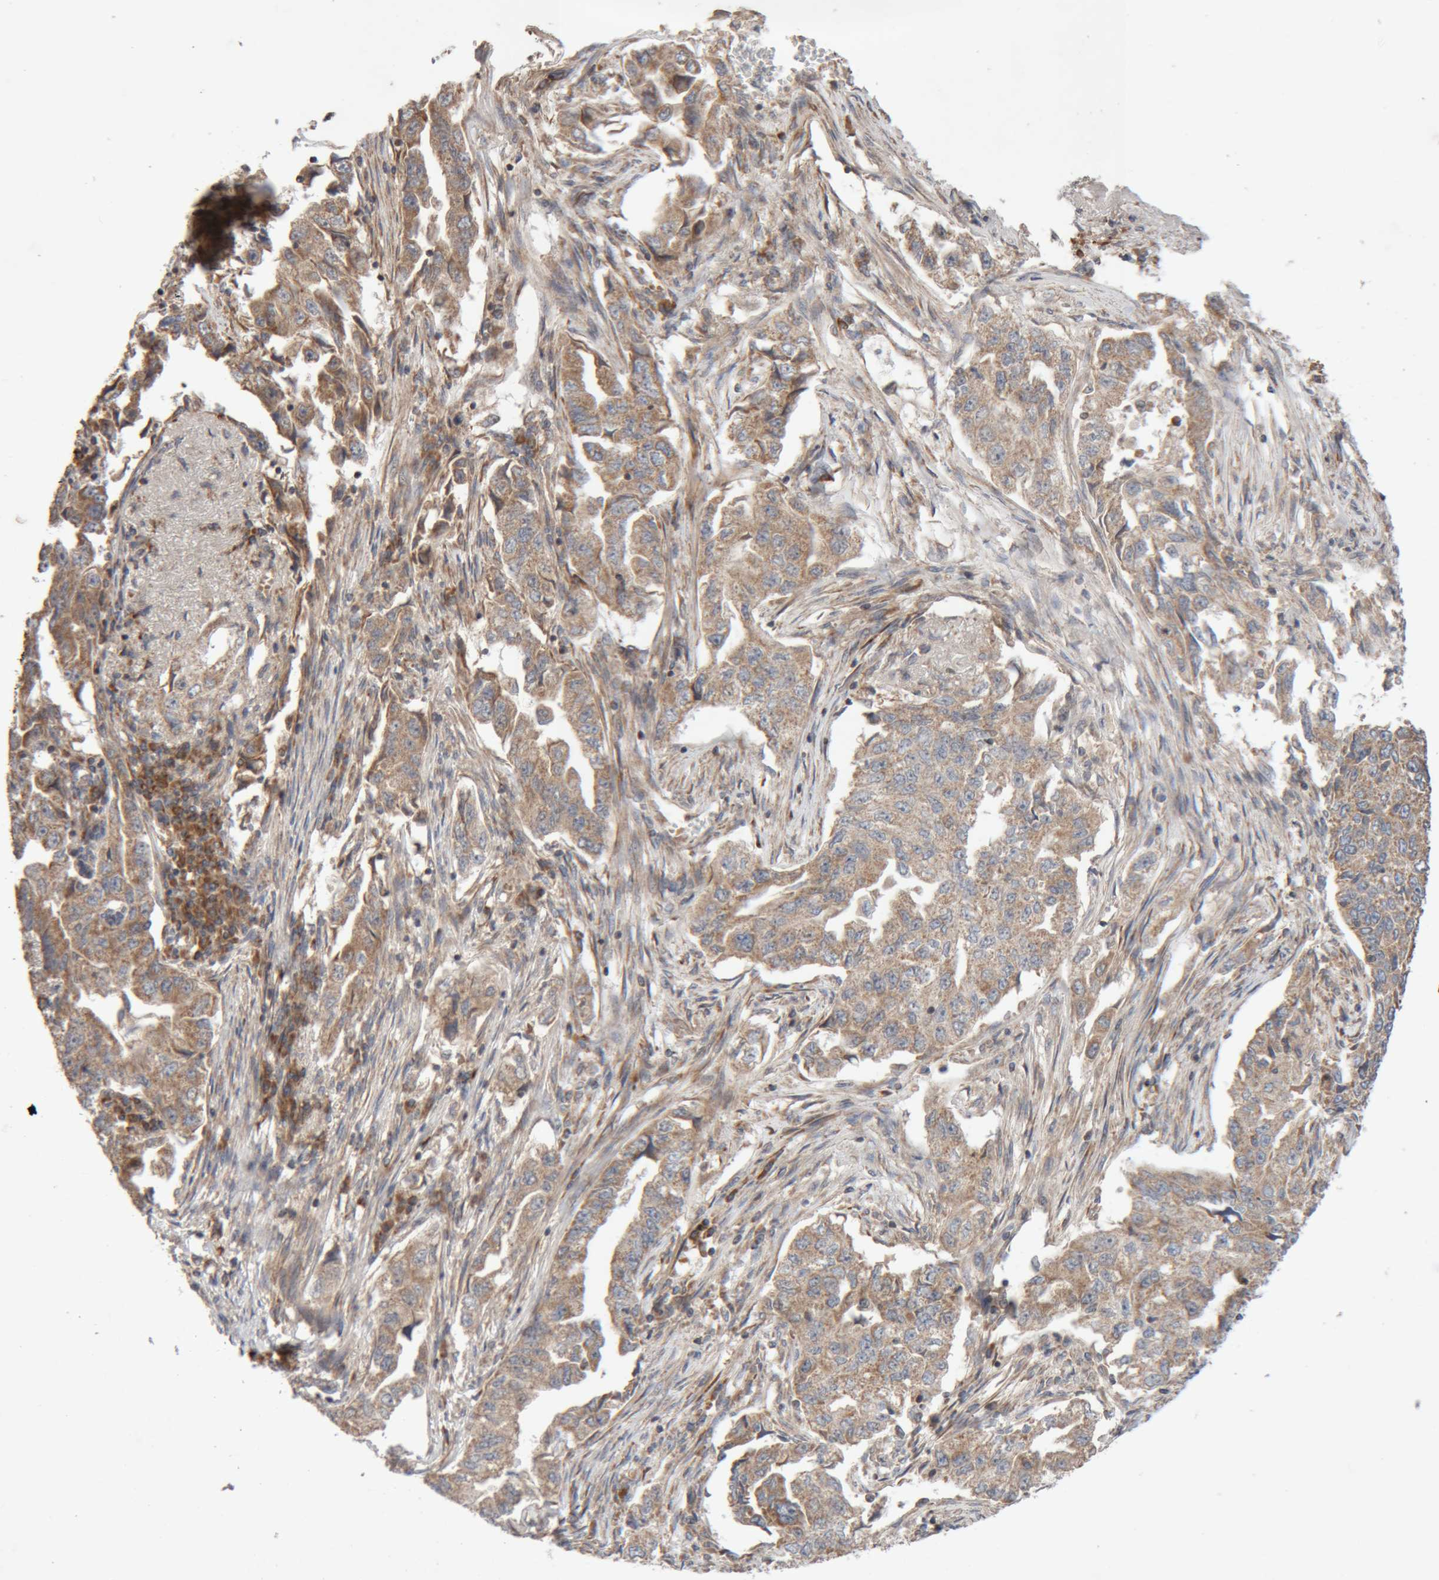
{"staining": {"intensity": "moderate", "quantity": ">75%", "location": "cytoplasmic/membranous"}, "tissue": "lung cancer", "cell_type": "Tumor cells", "image_type": "cancer", "snomed": [{"axis": "morphology", "description": "Adenocarcinoma, NOS"}, {"axis": "topography", "description": "Lung"}], "caption": "DAB immunohistochemical staining of lung adenocarcinoma reveals moderate cytoplasmic/membranous protein expression in about >75% of tumor cells. Ihc stains the protein in brown and the nuclei are stained blue.", "gene": "KIF21B", "patient": {"sex": "female", "age": 51}}